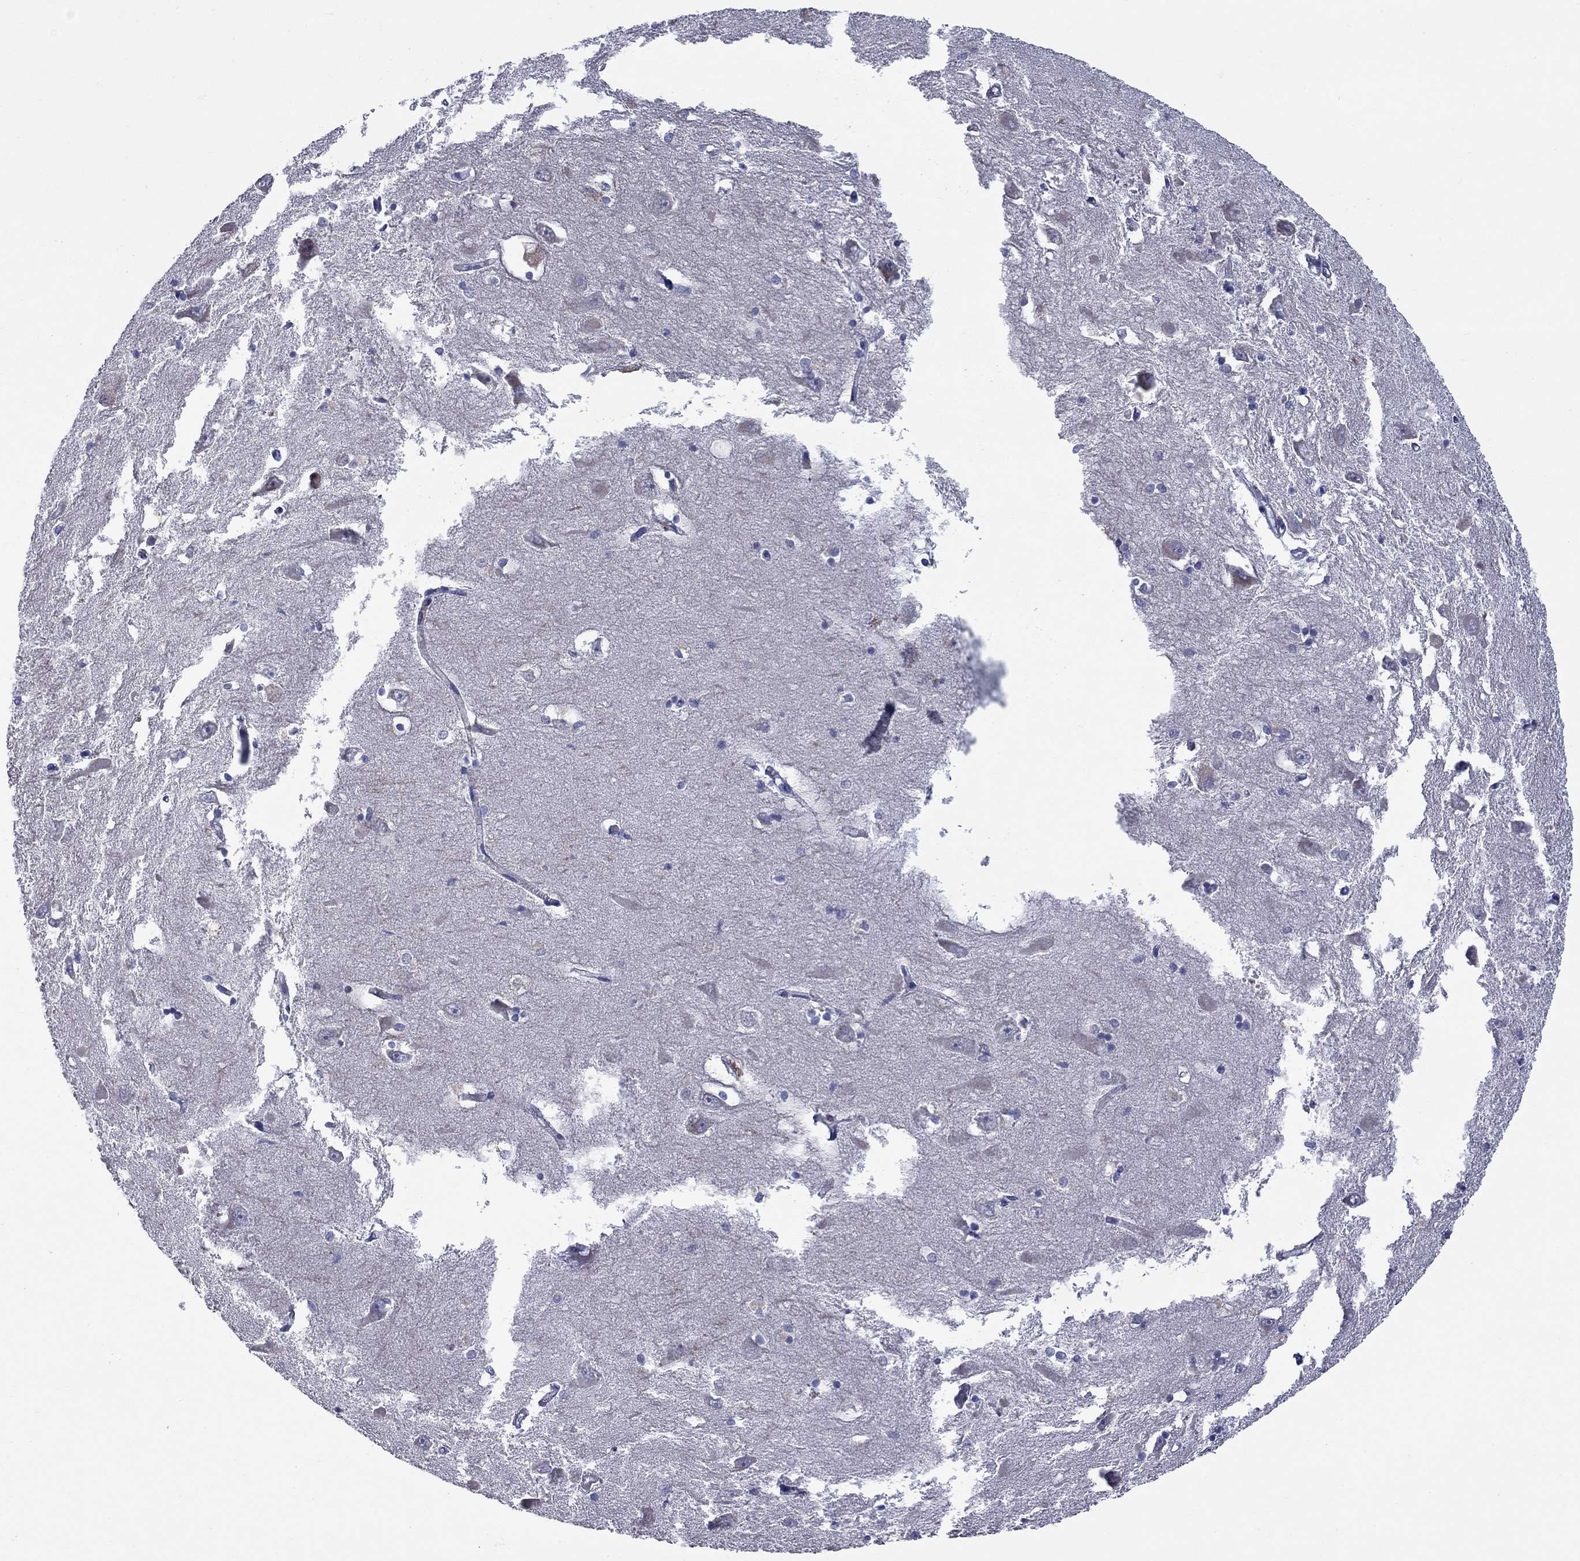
{"staining": {"intensity": "negative", "quantity": "none", "location": "none"}, "tissue": "hippocampus", "cell_type": "Glial cells", "image_type": "normal", "snomed": [{"axis": "morphology", "description": "Normal tissue, NOS"}, {"axis": "topography", "description": "Lateral ventricle wall"}, {"axis": "topography", "description": "Hippocampus"}], "caption": "IHC of benign human hippocampus demonstrates no expression in glial cells. (DAB immunohistochemistry (IHC) with hematoxylin counter stain).", "gene": "UNC119B", "patient": {"sex": "female", "age": 63}}